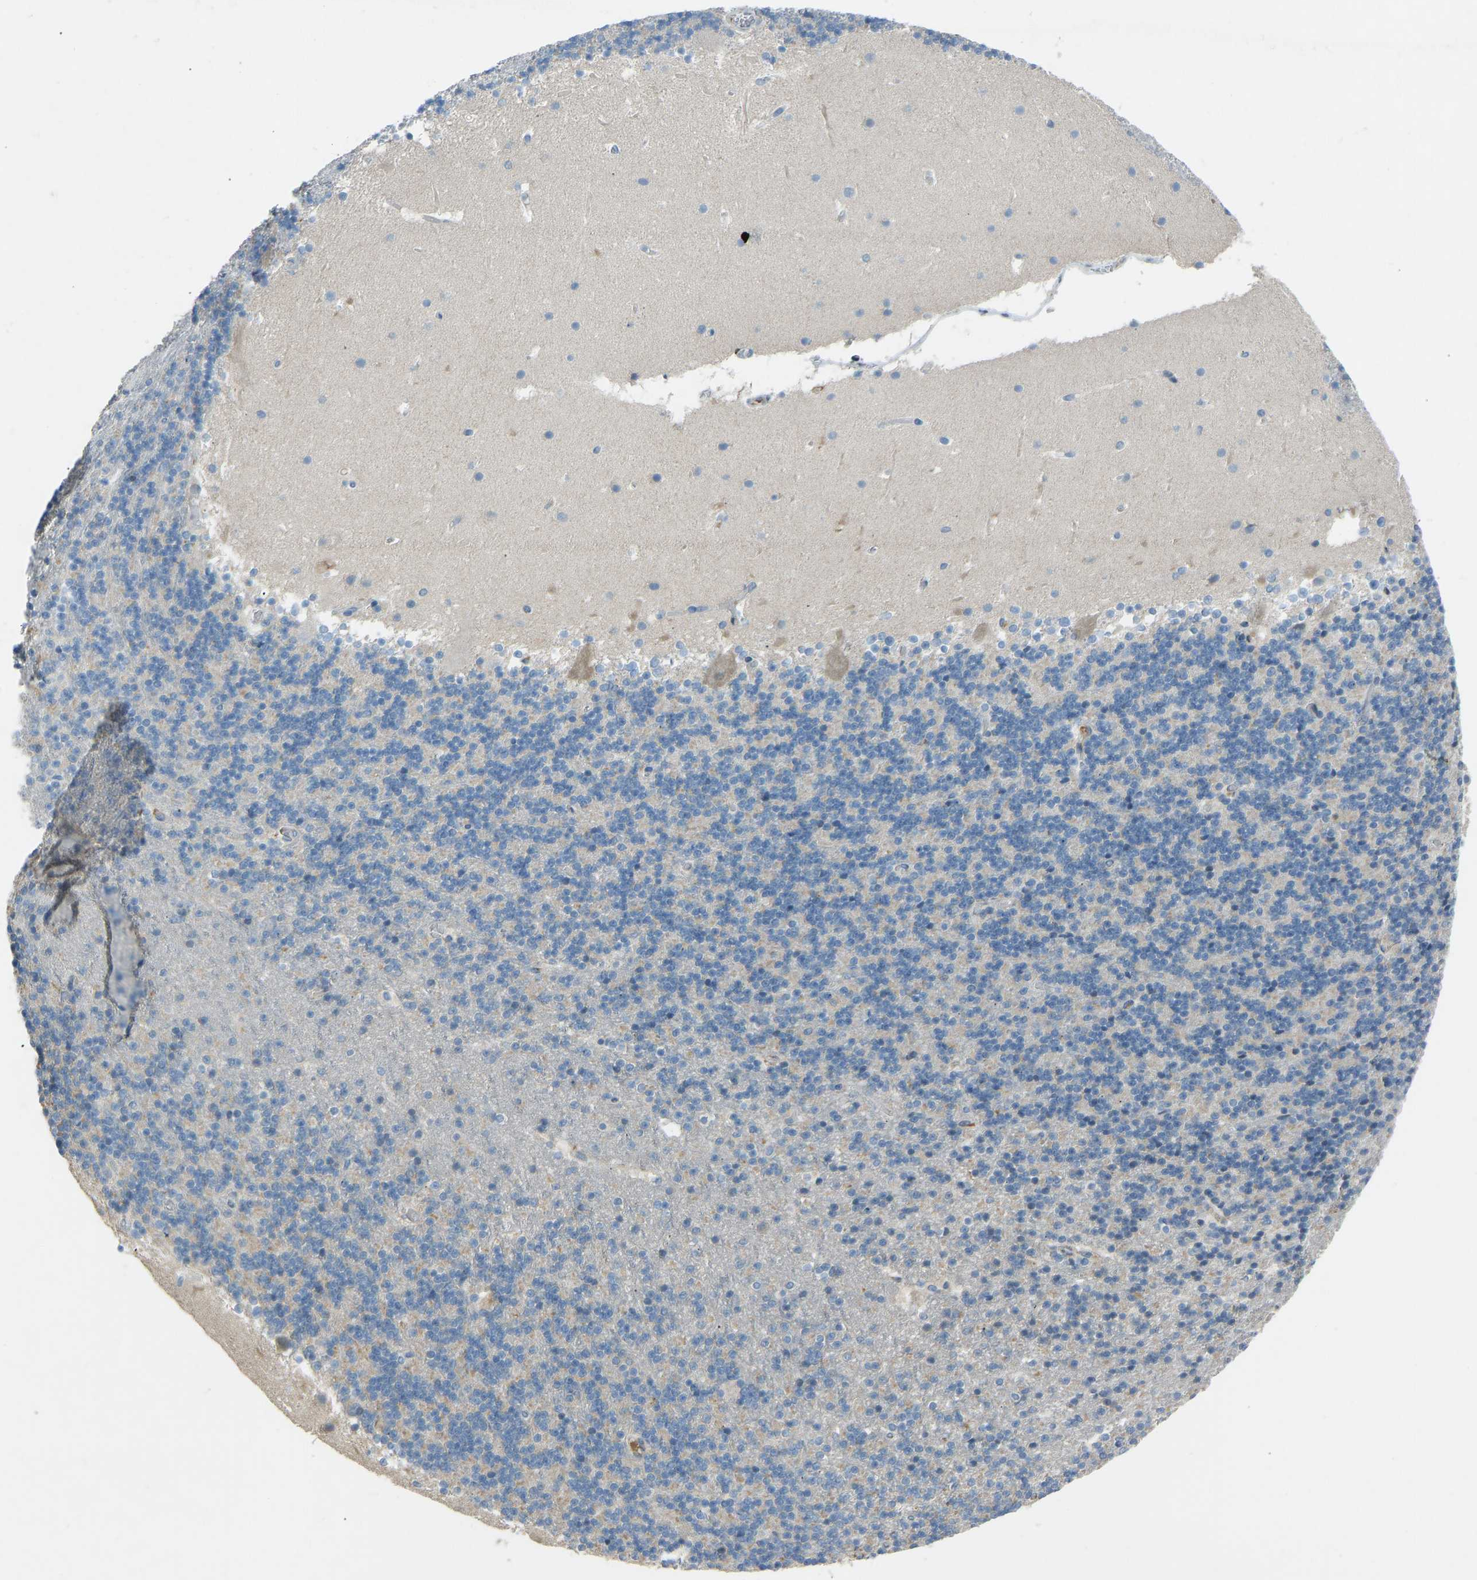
{"staining": {"intensity": "negative", "quantity": "none", "location": "none"}, "tissue": "cerebellum", "cell_type": "Cells in granular layer", "image_type": "normal", "snomed": [{"axis": "morphology", "description": "Normal tissue, NOS"}, {"axis": "topography", "description": "Cerebellum"}], "caption": "Immunohistochemistry (IHC) of unremarkable cerebellum shows no positivity in cells in granular layer.", "gene": "FBLN2", "patient": {"sex": "male", "age": 45}}